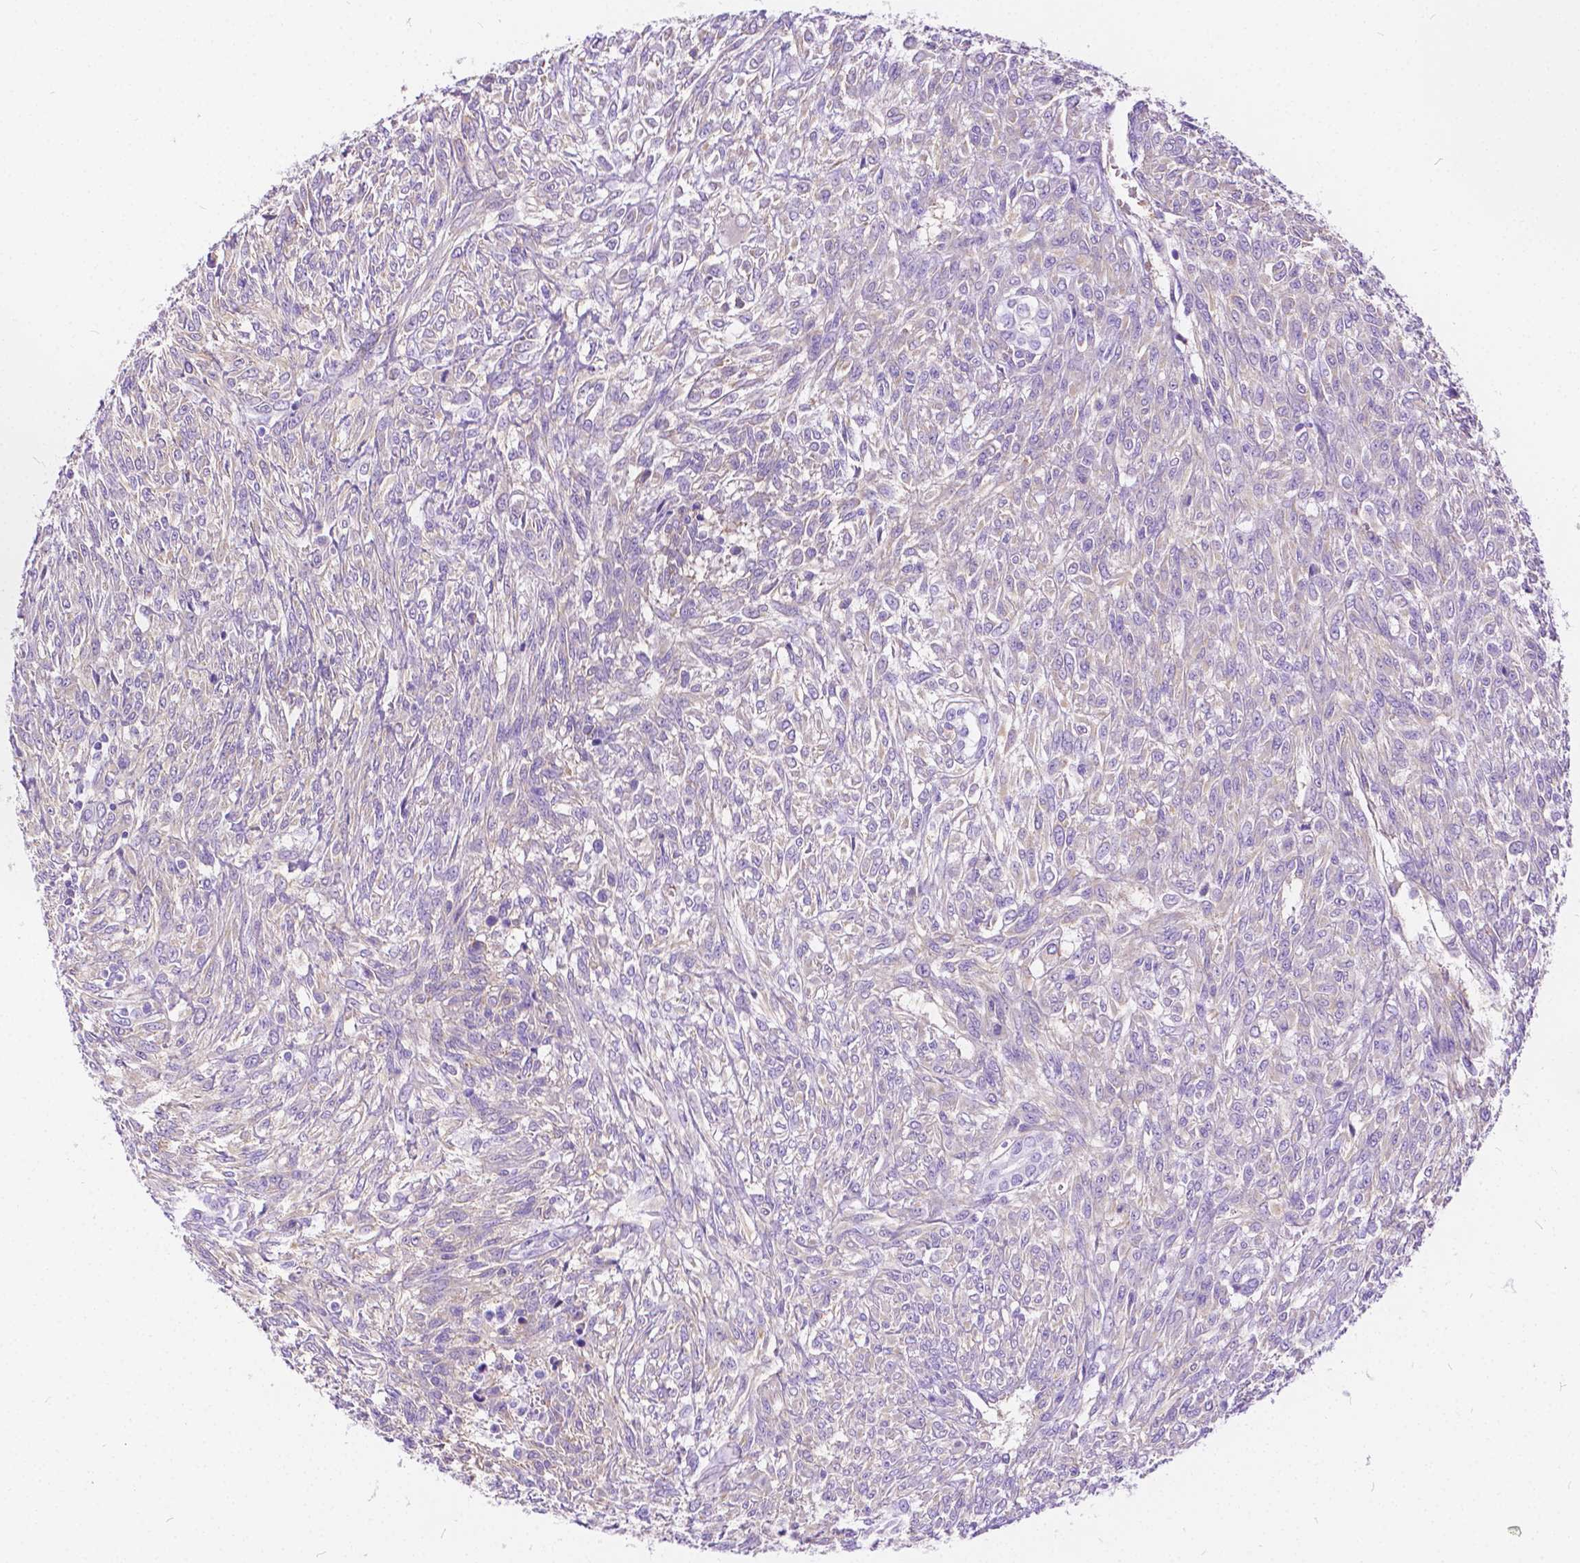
{"staining": {"intensity": "negative", "quantity": "none", "location": "none"}, "tissue": "renal cancer", "cell_type": "Tumor cells", "image_type": "cancer", "snomed": [{"axis": "morphology", "description": "Adenocarcinoma, NOS"}, {"axis": "topography", "description": "Kidney"}], "caption": "This is an IHC histopathology image of human renal adenocarcinoma. There is no positivity in tumor cells.", "gene": "CHRM1", "patient": {"sex": "male", "age": 58}}